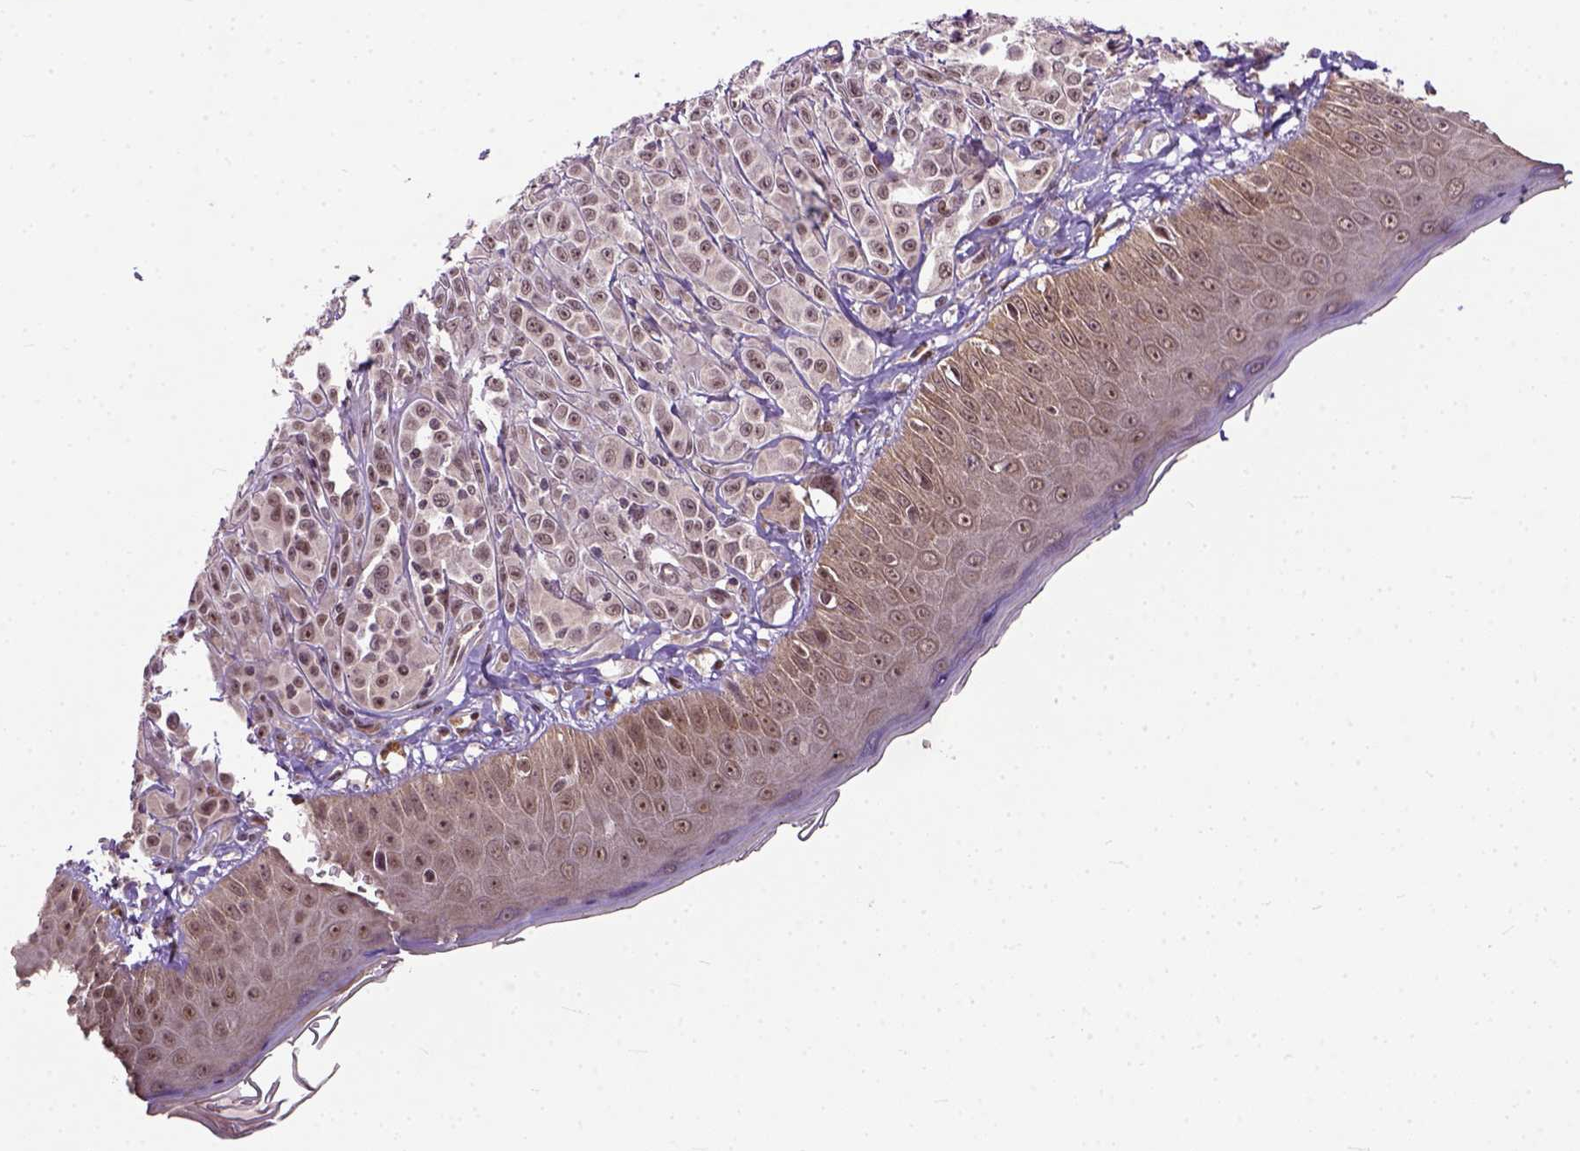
{"staining": {"intensity": "weak", "quantity": ">75%", "location": "nuclear"}, "tissue": "melanoma", "cell_type": "Tumor cells", "image_type": "cancer", "snomed": [{"axis": "morphology", "description": "Malignant melanoma, NOS"}, {"axis": "topography", "description": "Skin"}], "caption": "Melanoma was stained to show a protein in brown. There is low levels of weak nuclear positivity in approximately >75% of tumor cells. (DAB IHC with brightfield microscopy, high magnification).", "gene": "ZNF630", "patient": {"sex": "male", "age": 67}}